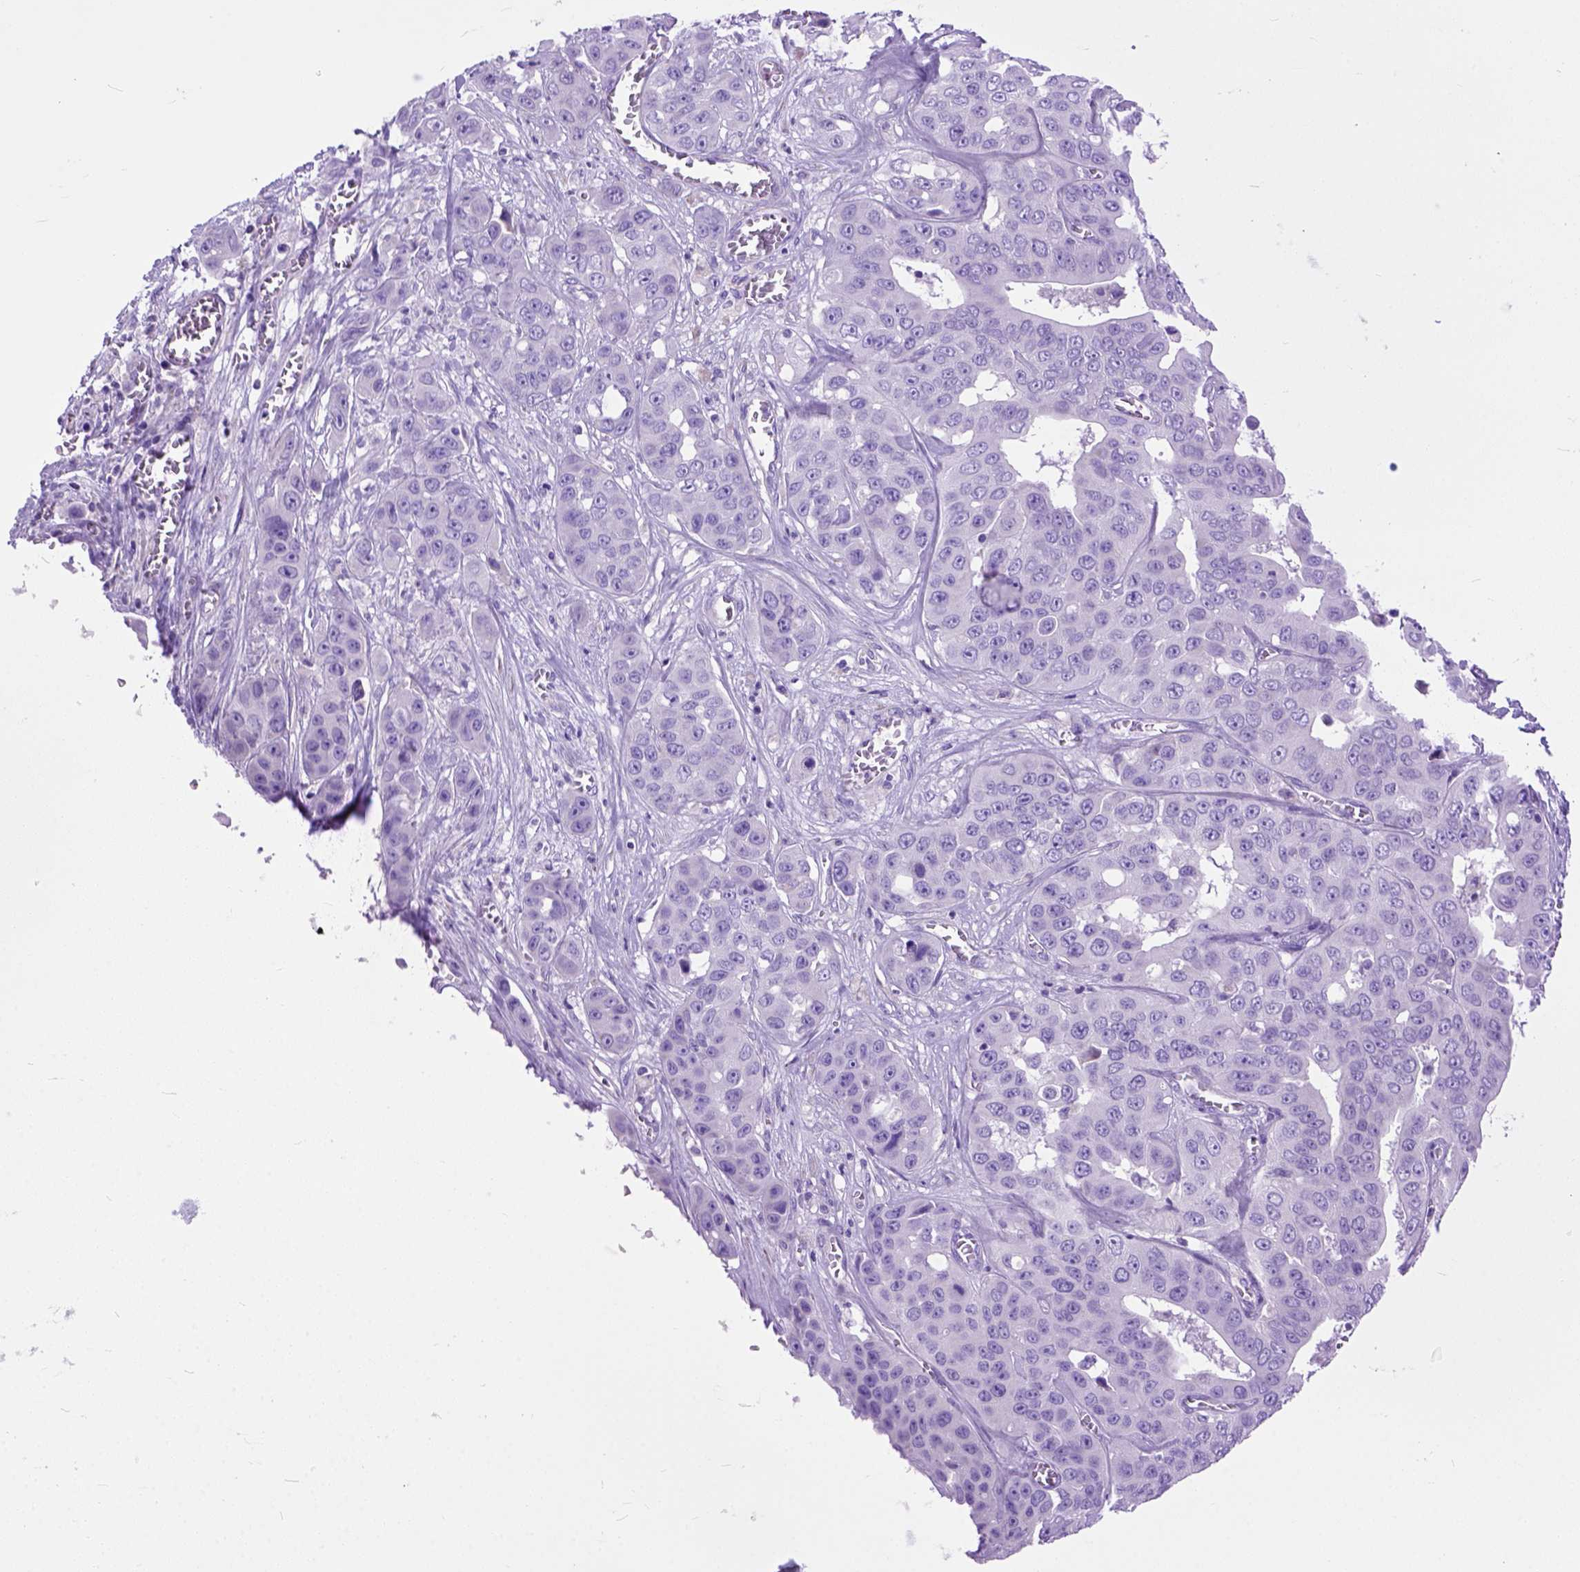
{"staining": {"intensity": "negative", "quantity": "none", "location": "none"}, "tissue": "liver cancer", "cell_type": "Tumor cells", "image_type": "cancer", "snomed": [{"axis": "morphology", "description": "Cholangiocarcinoma"}, {"axis": "topography", "description": "Liver"}], "caption": "Histopathology image shows no protein expression in tumor cells of liver cancer (cholangiocarcinoma) tissue.", "gene": "ODAD3", "patient": {"sex": "female", "age": 52}}